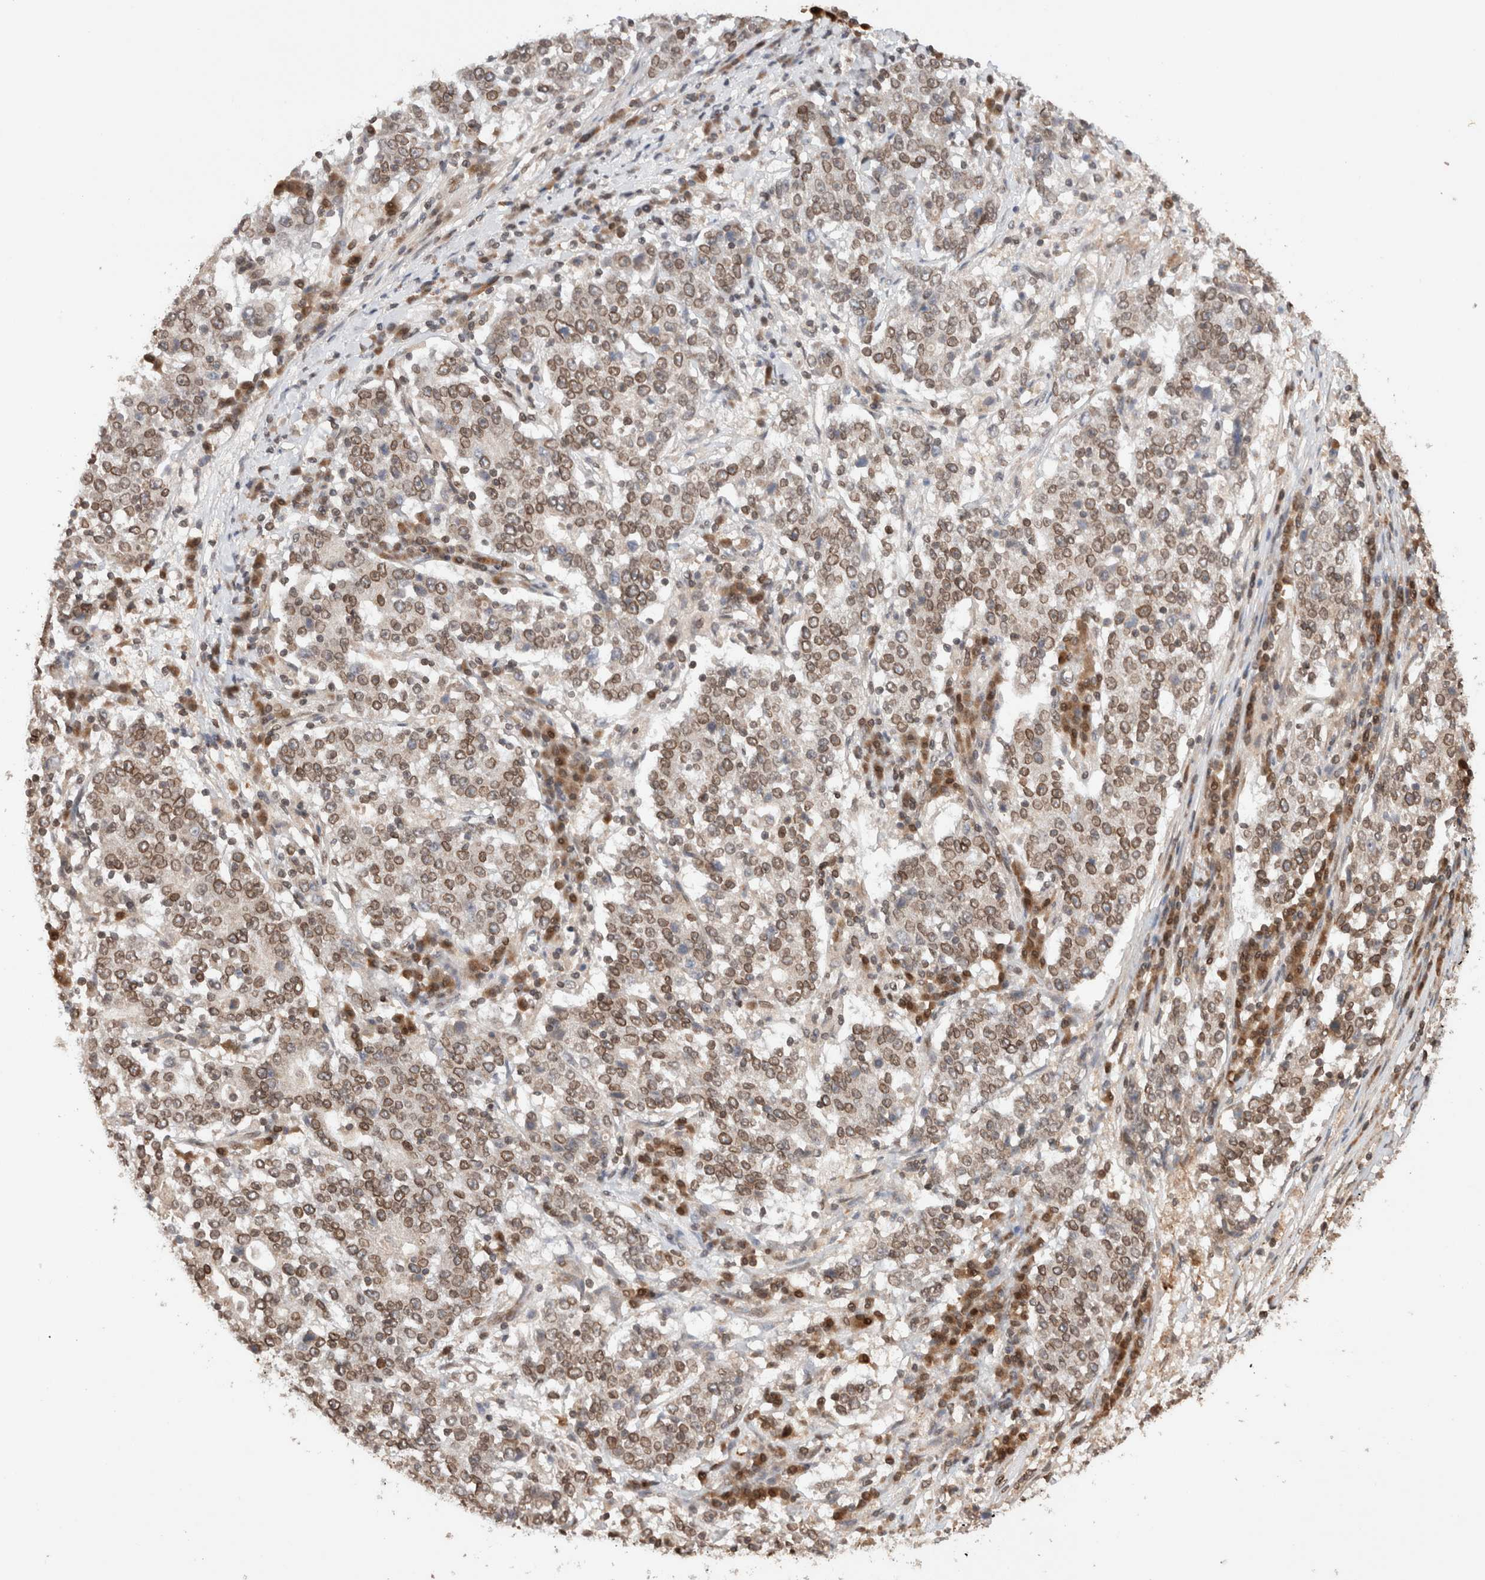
{"staining": {"intensity": "moderate", "quantity": ">75%", "location": "cytoplasmic/membranous,nuclear"}, "tissue": "stomach cancer", "cell_type": "Tumor cells", "image_type": "cancer", "snomed": [{"axis": "morphology", "description": "Adenocarcinoma, NOS"}, {"axis": "topography", "description": "Stomach"}], "caption": "This is an image of immunohistochemistry staining of stomach adenocarcinoma, which shows moderate expression in the cytoplasmic/membranous and nuclear of tumor cells.", "gene": "TPR", "patient": {"sex": "male", "age": 59}}